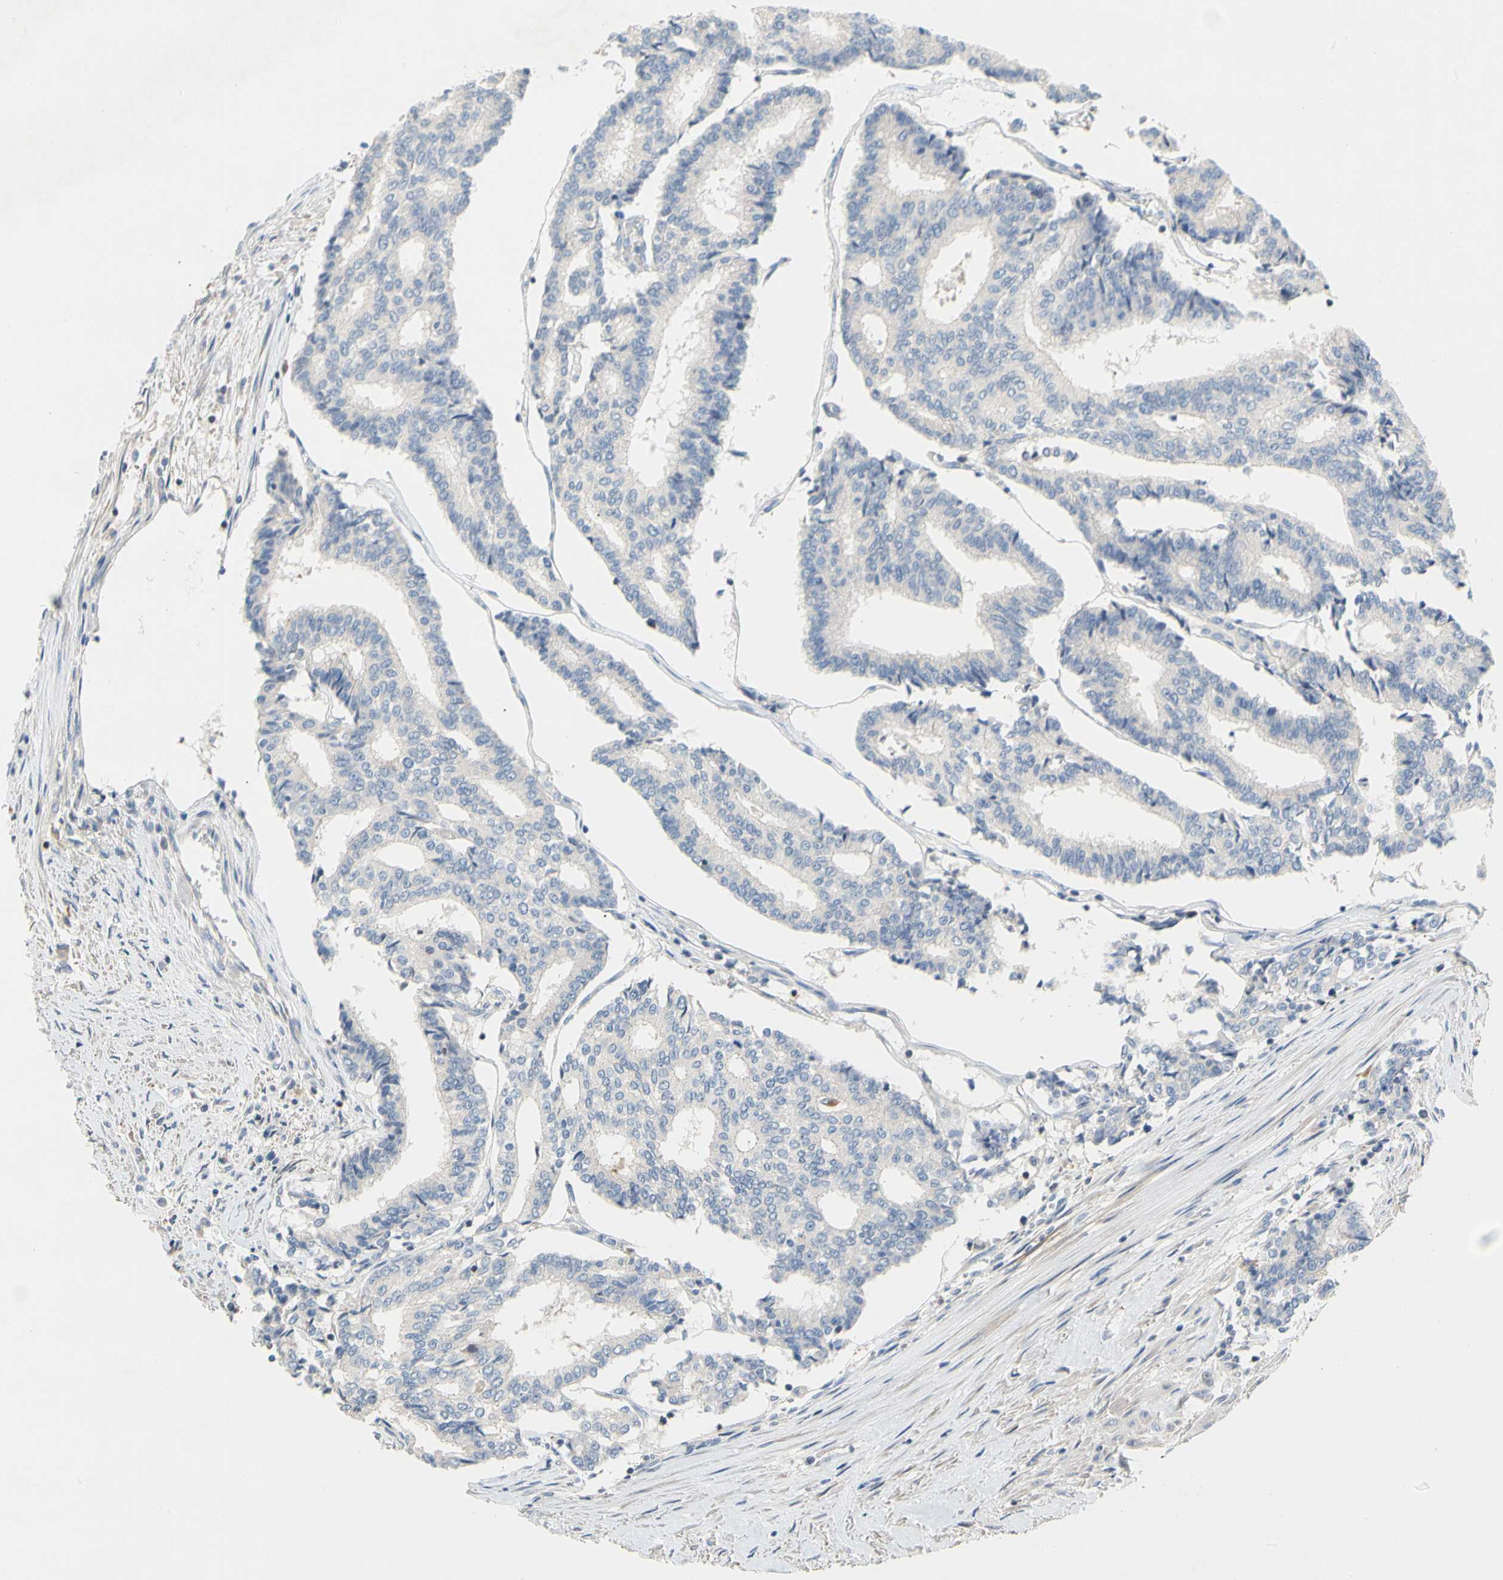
{"staining": {"intensity": "negative", "quantity": "none", "location": "none"}, "tissue": "prostate cancer", "cell_type": "Tumor cells", "image_type": "cancer", "snomed": [{"axis": "morphology", "description": "Adenocarcinoma, High grade"}, {"axis": "topography", "description": "Prostate"}], "caption": "Immunohistochemistry of human adenocarcinoma (high-grade) (prostate) displays no positivity in tumor cells.", "gene": "CCM2L", "patient": {"sex": "male", "age": 55}}